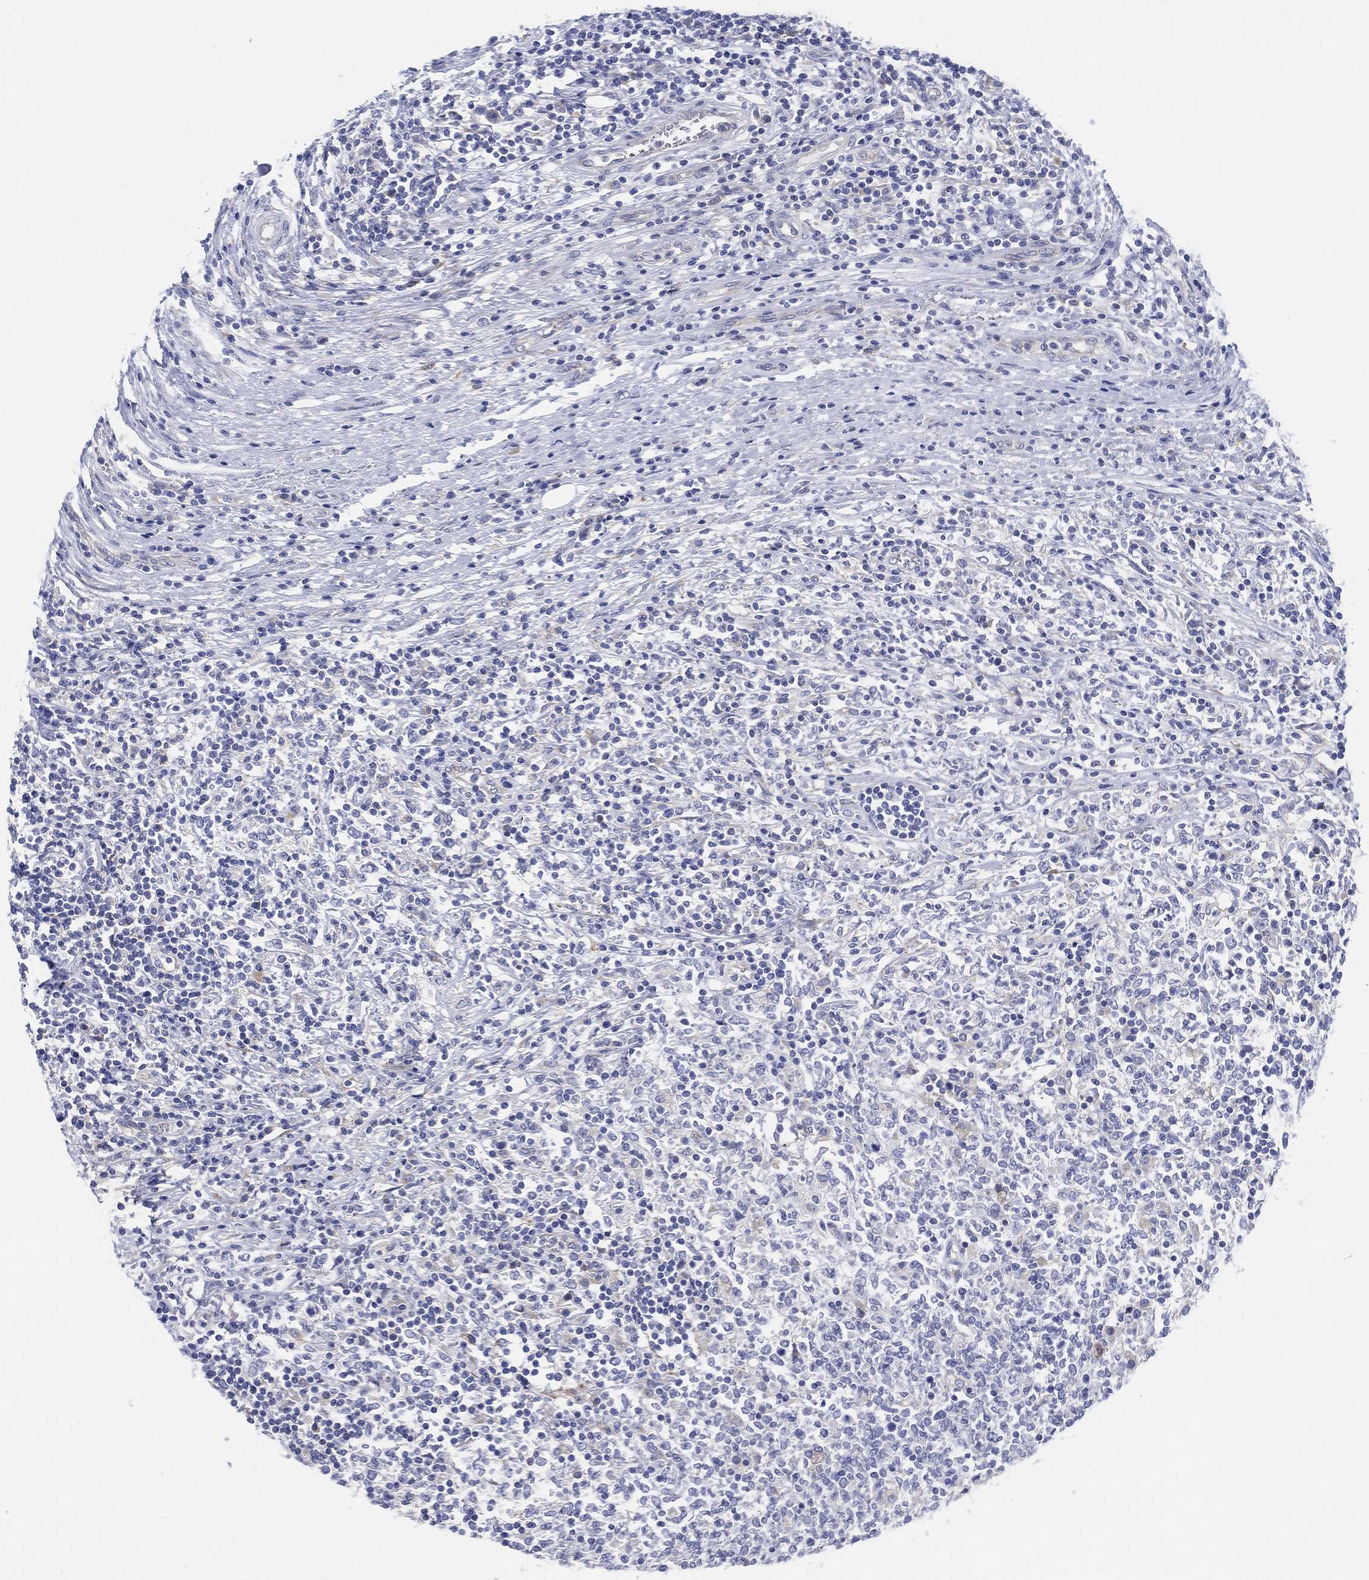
{"staining": {"intensity": "negative", "quantity": "none", "location": "none"}, "tissue": "lymphoma", "cell_type": "Tumor cells", "image_type": "cancer", "snomed": [{"axis": "morphology", "description": "Malignant lymphoma, non-Hodgkin's type, High grade"}, {"axis": "topography", "description": "Lymph node"}], "caption": "Immunohistochemical staining of human lymphoma displays no significant positivity in tumor cells.", "gene": "GALNS", "patient": {"sex": "female", "age": 84}}